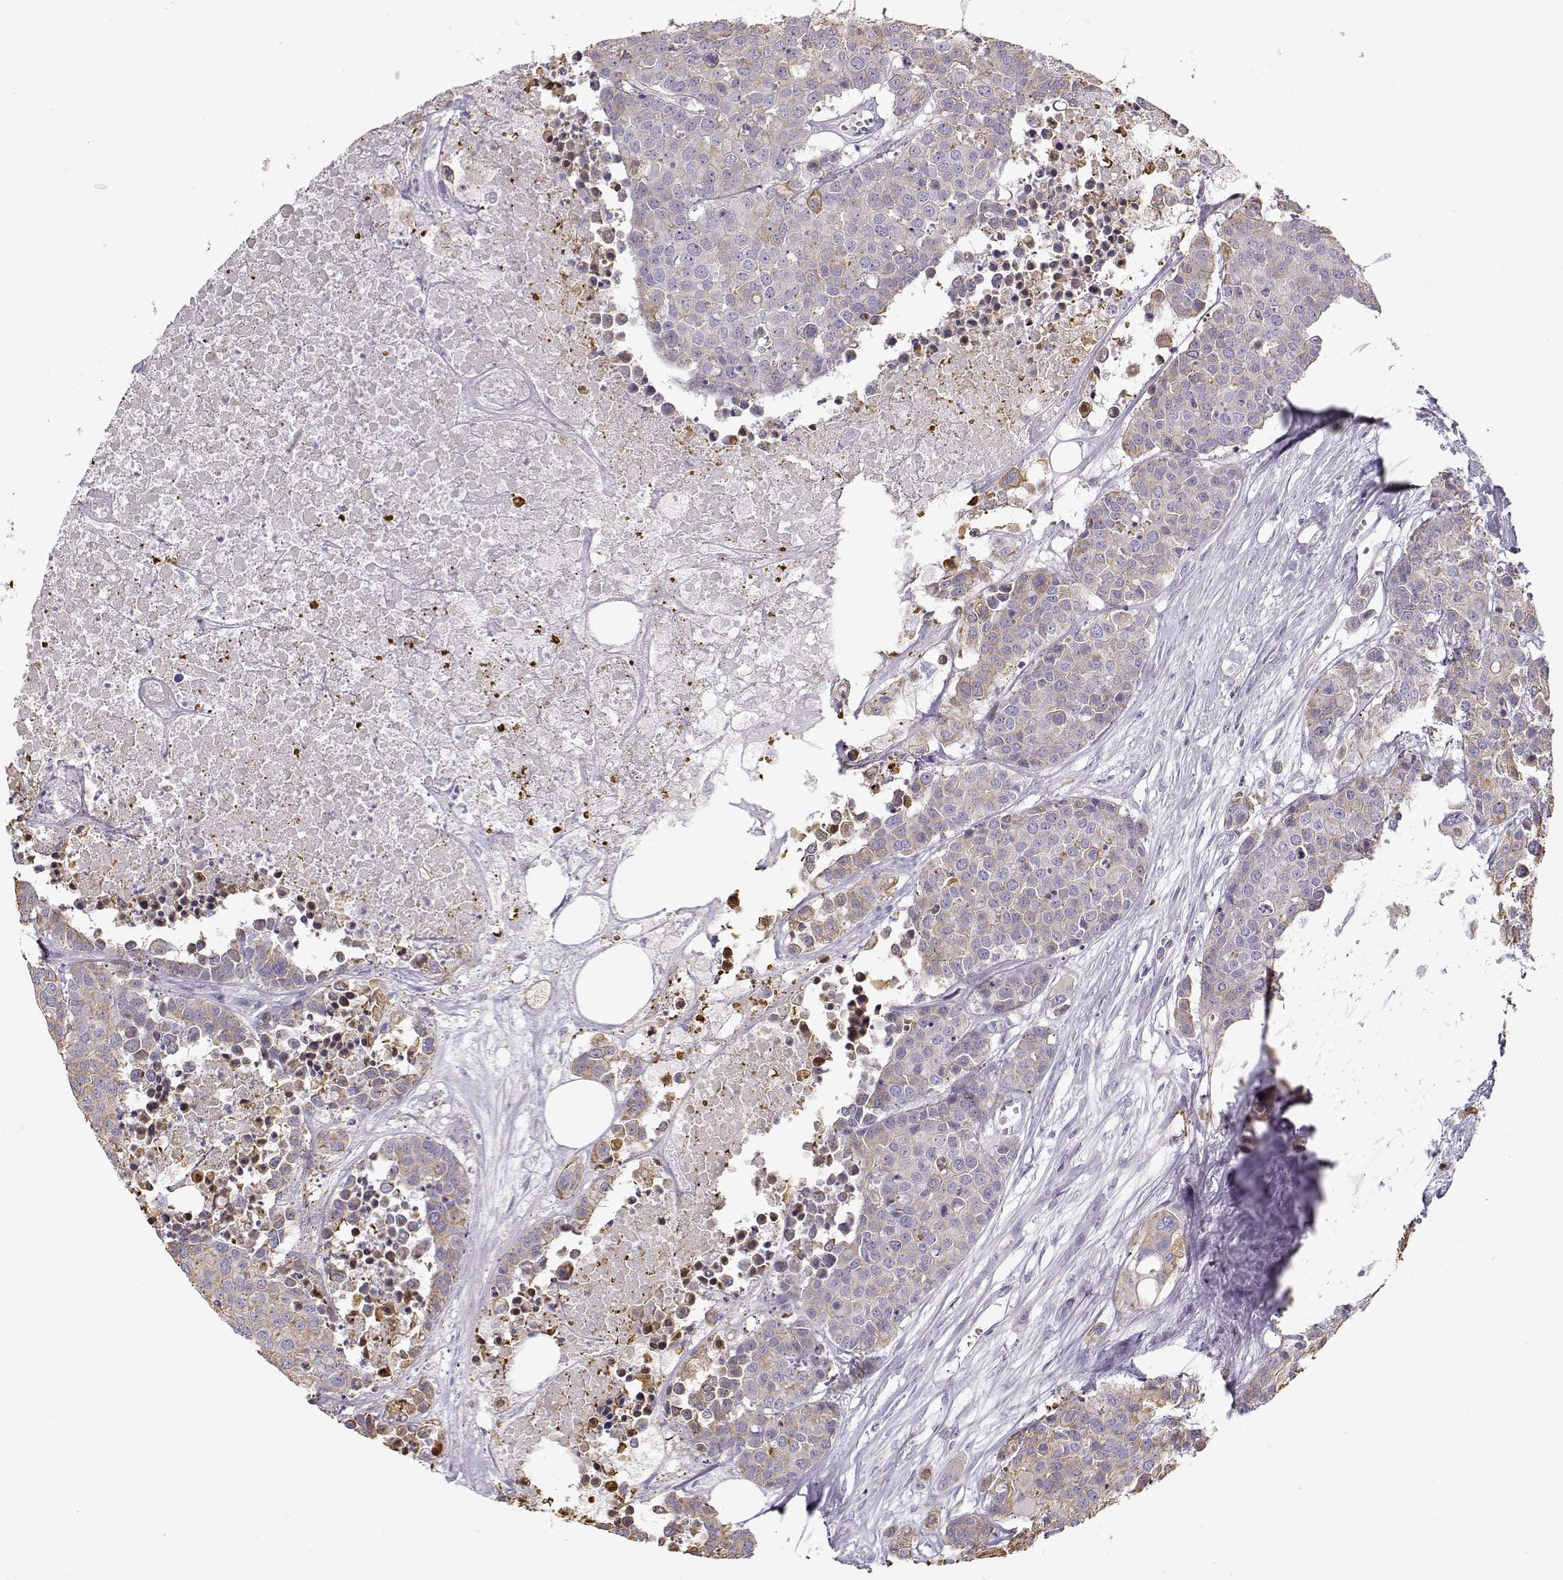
{"staining": {"intensity": "weak", "quantity": "<25%", "location": "cytoplasmic/membranous"}, "tissue": "carcinoid", "cell_type": "Tumor cells", "image_type": "cancer", "snomed": [{"axis": "morphology", "description": "Carcinoid, malignant, NOS"}, {"axis": "topography", "description": "Colon"}], "caption": "Immunohistochemical staining of human carcinoid shows no significant positivity in tumor cells.", "gene": "S100B", "patient": {"sex": "male", "age": 81}}